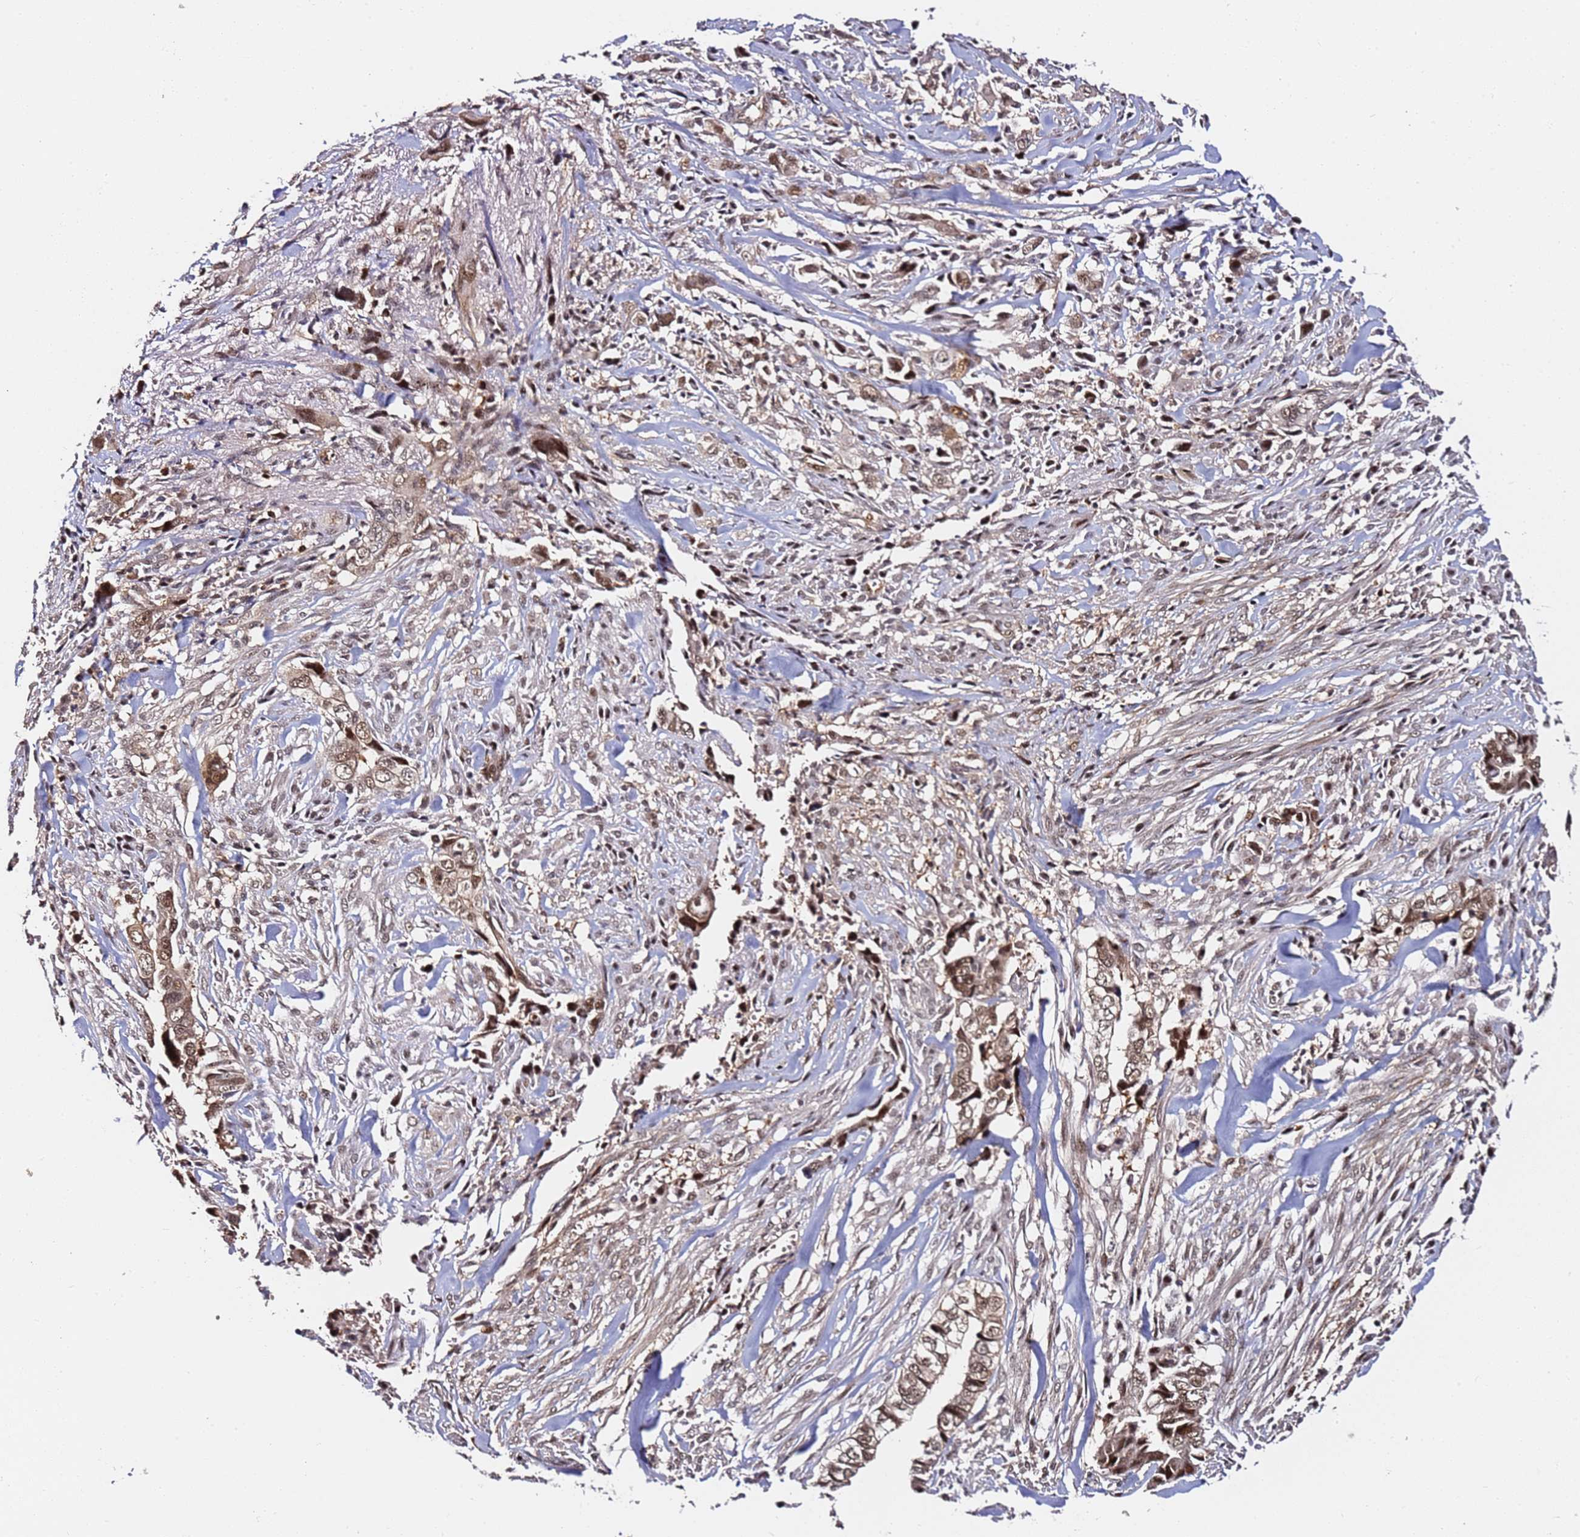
{"staining": {"intensity": "weak", "quantity": ">75%", "location": "cytoplasmic/membranous,nuclear"}, "tissue": "liver cancer", "cell_type": "Tumor cells", "image_type": "cancer", "snomed": [{"axis": "morphology", "description": "Cholangiocarcinoma"}, {"axis": "topography", "description": "Liver"}], "caption": "Protein positivity by immunohistochemistry reveals weak cytoplasmic/membranous and nuclear staining in about >75% of tumor cells in liver cancer.", "gene": "RGS18", "patient": {"sex": "female", "age": 79}}